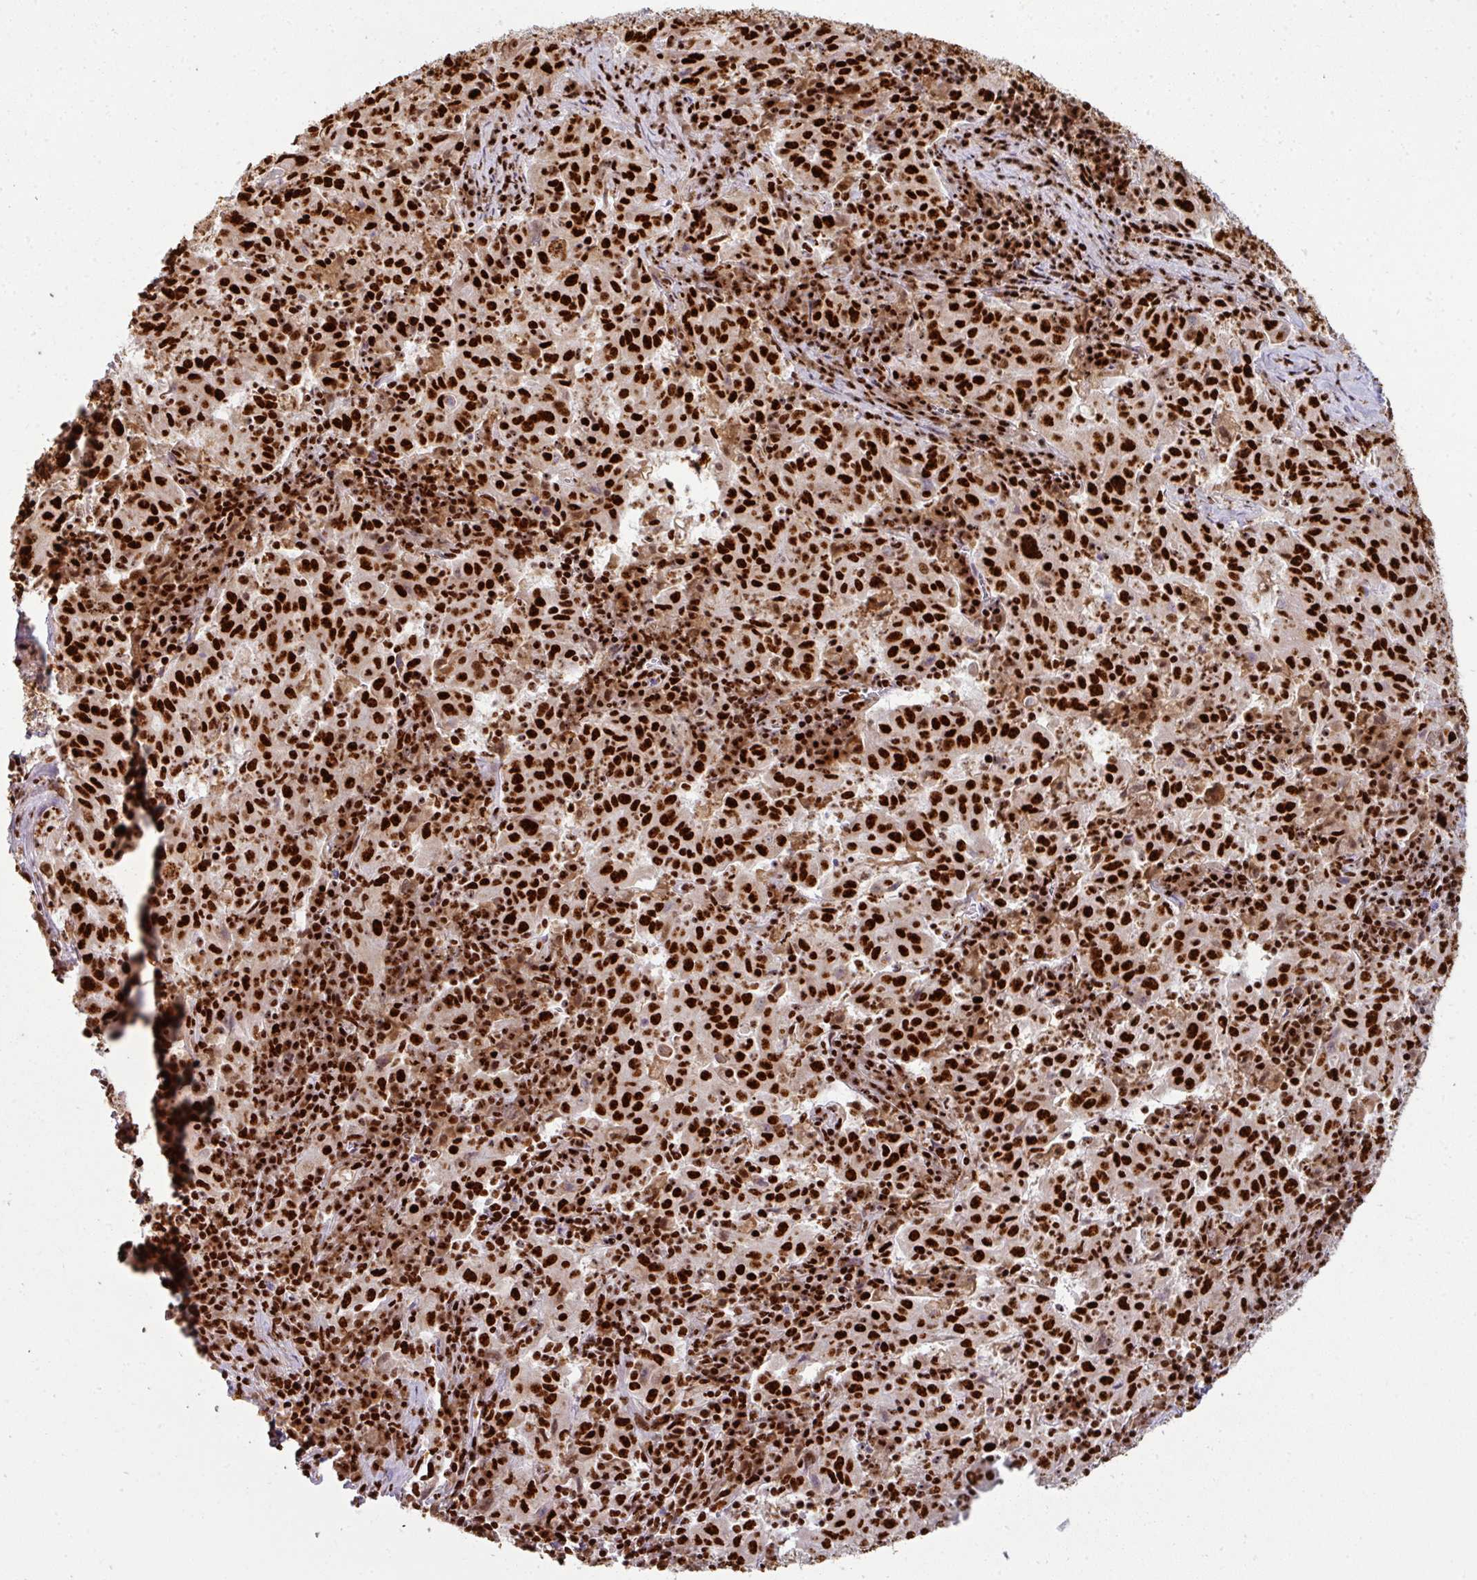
{"staining": {"intensity": "strong", "quantity": ">75%", "location": "nuclear"}, "tissue": "pancreatic cancer", "cell_type": "Tumor cells", "image_type": "cancer", "snomed": [{"axis": "morphology", "description": "Adenocarcinoma, NOS"}, {"axis": "topography", "description": "Pancreas"}], "caption": "A photomicrograph showing strong nuclear expression in approximately >75% of tumor cells in adenocarcinoma (pancreatic), as visualized by brown immunohistochemical staining.", "gene": "SIK3", "patient": {"sex": "male", "age": 63}}